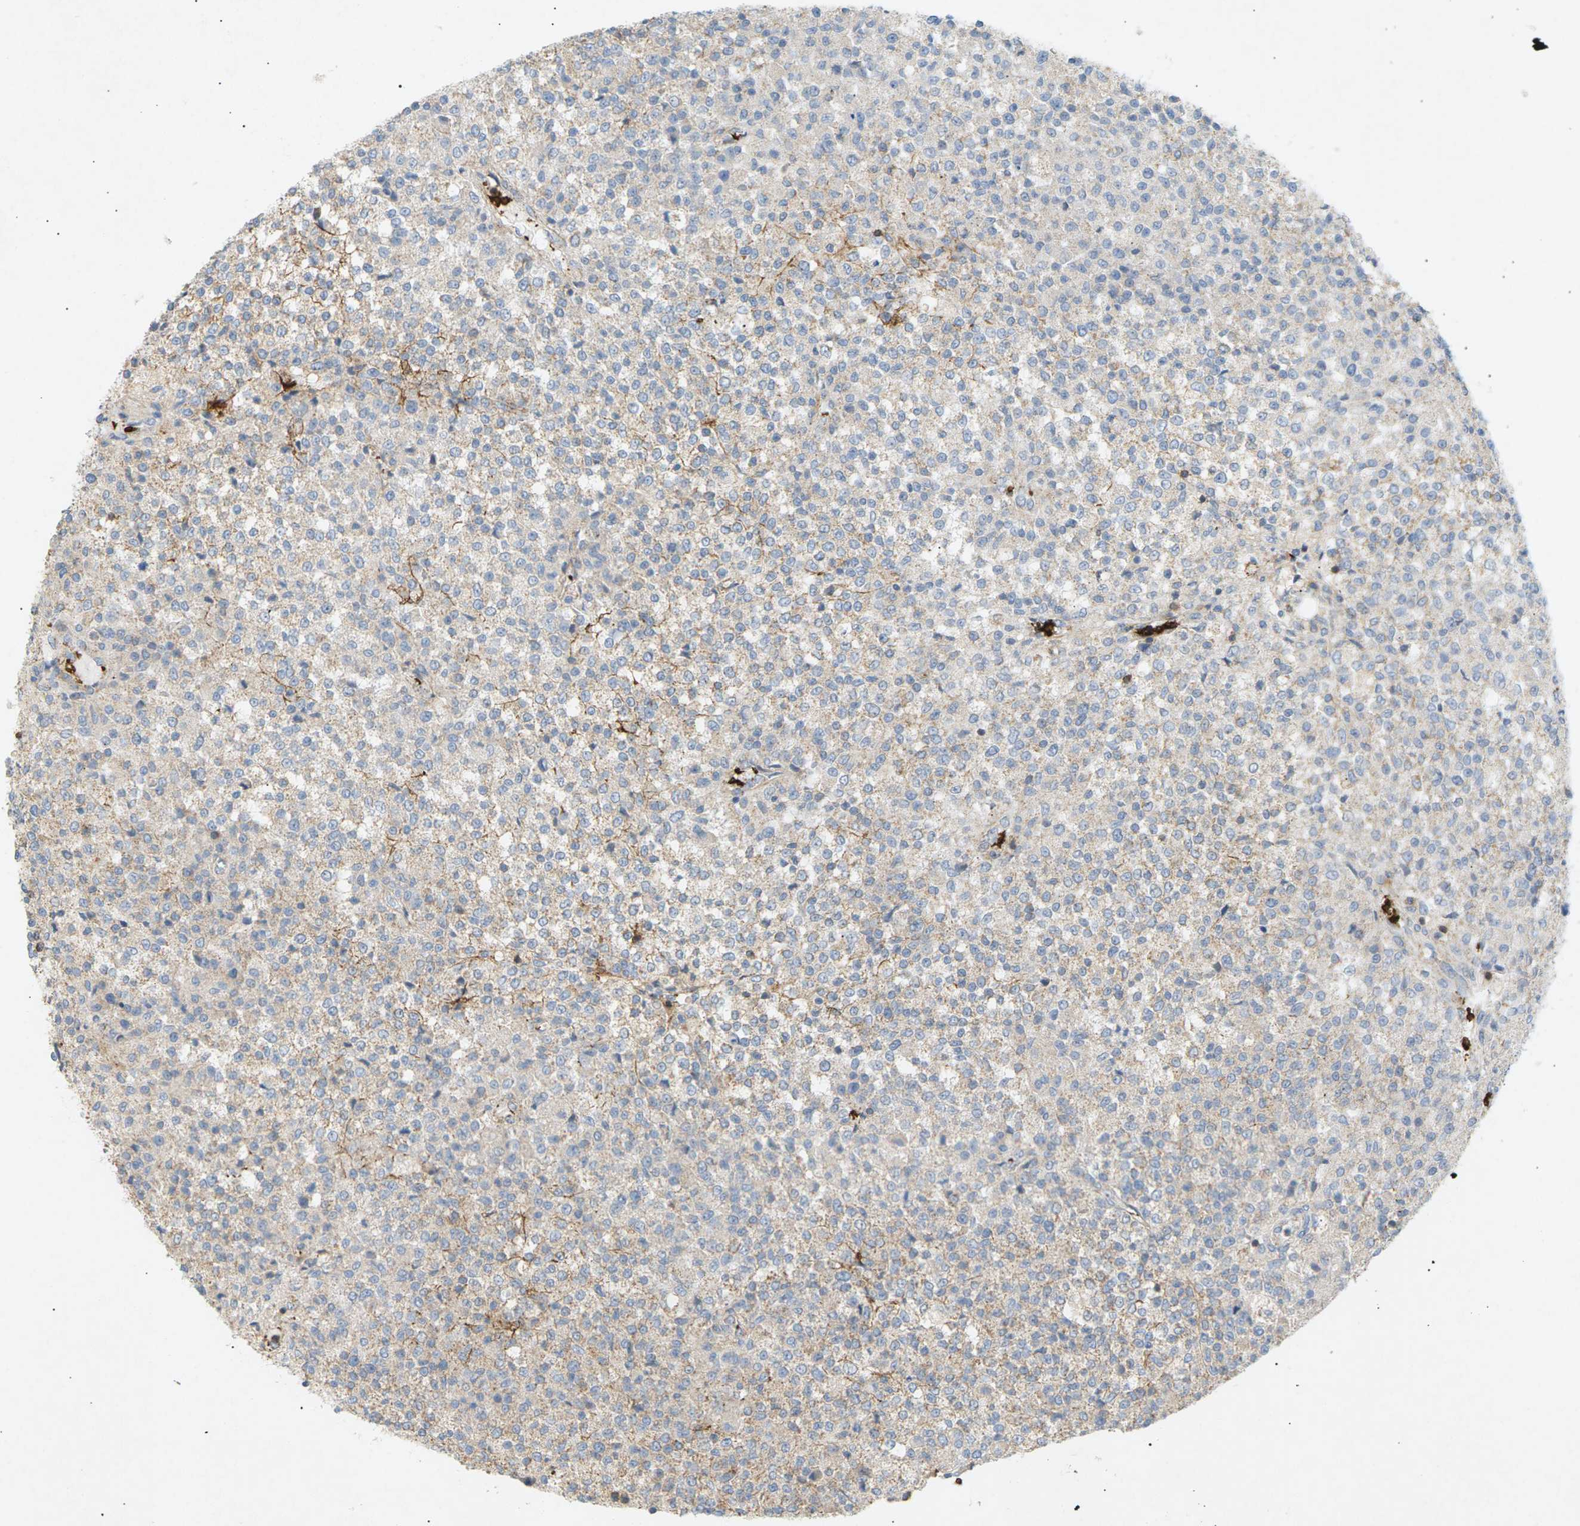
{"staining": {"intensity": "weak", "quantity": "<25%", "location": "cytoplasmic/membranous"}, "tissue": "testis cancer", "cell_type": "Tumor cells", "image_type": "cancer", "snomed": [{"axis": "morphology", "description": "Seminoma, NOS"}, {"axis": "topography", "description": "Testis"}], "caption": "Protein analysis of testis seminoma exhibits no significant positivity in tumor cells. (Brightfield microscopy of DAB (3,3'-diaminobenzidine) immunohistochemistry at high magnification).", "gene": "LIME1", "patient": {"sex": "male", "age": 59}}